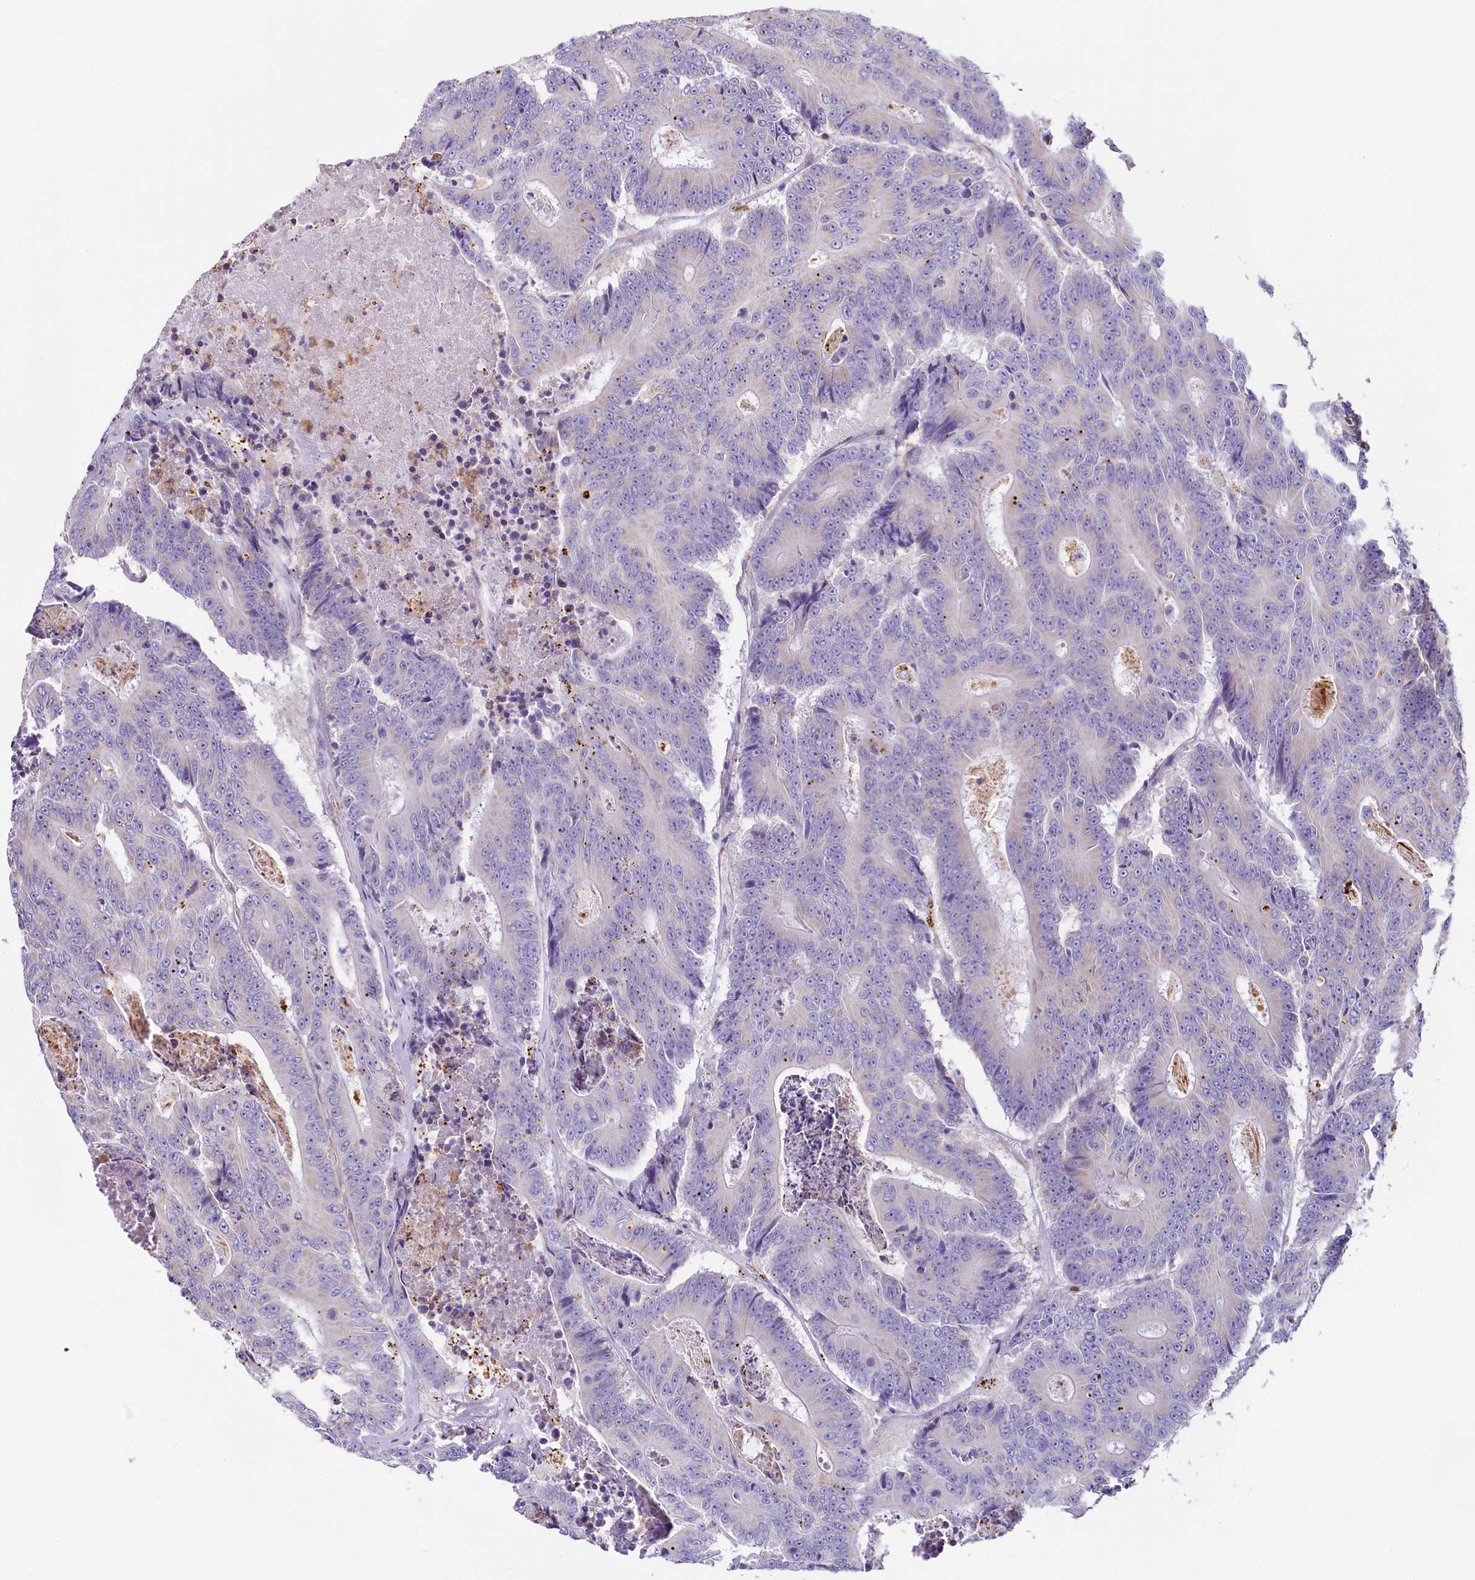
{"staining": {"intensity": "negative", "quantity": "none", "location": "none"}, "tissue": "colorectal cancer", "cell_type": "Tumor cells", "image_type": "cancer", "snomed": [{"axis": "morphology", "description": "Adenocarcinoma, NOS"}, {"axis": "topography", "description": "Colon"}], "caption": "Tumor cells show no significant protein positivity in adenocarcinoma (colorectal).", "gene": "LMOD3", "patient": {"sex": "male", "age": 83}}